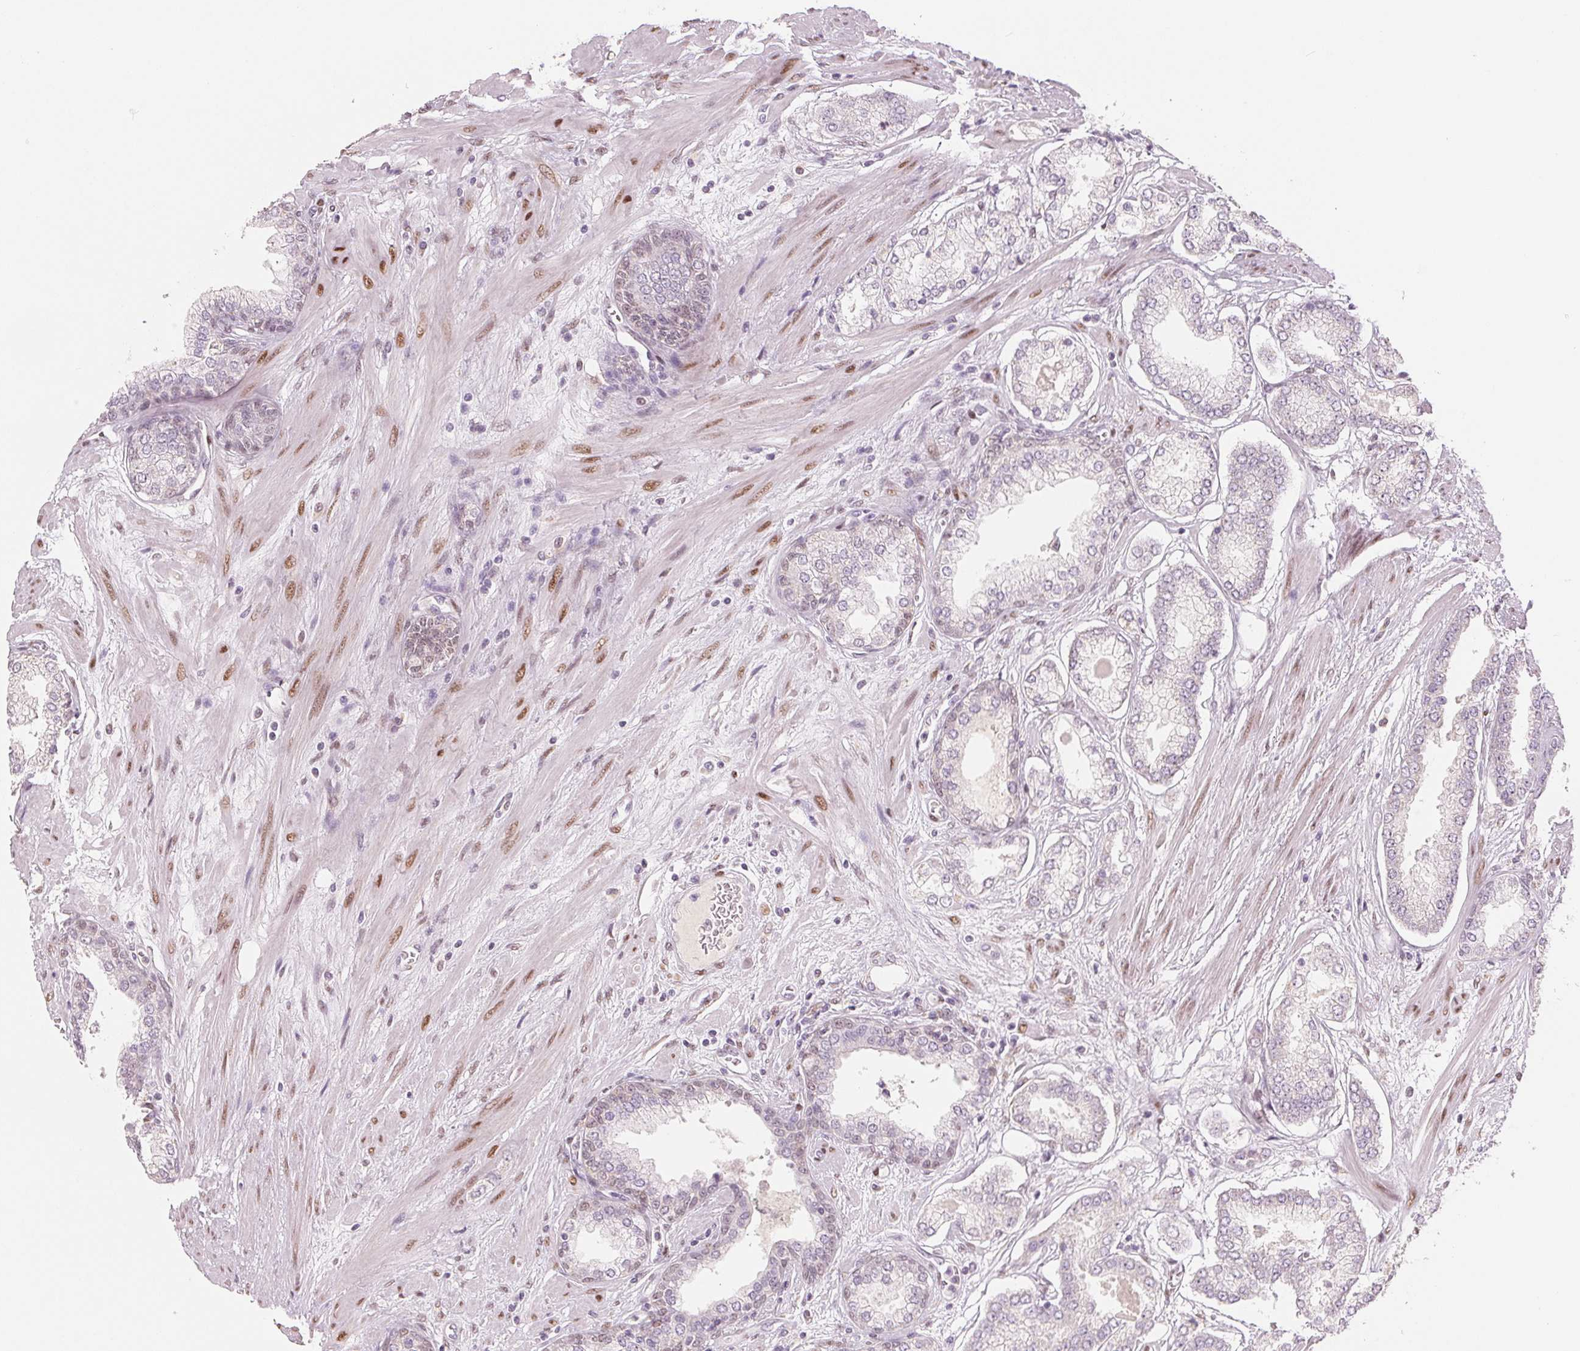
{"staining": {"intensity": "negative", "quantity": "none", "location": "none"}, "tissue": "prostate cancer", "cell_type": "Tumor cells", "image_type": "cancer", "snomed": [{"axis": "morphology", "description": "Adenocarcinoma, Low grade"}, {"axis": "topography", "description": "Prostate"}], "caption": "Immunohistochemistry micrograph of human prostate adenocarcinoma (low-grade) stained for a protein (brown), which shows no staining in tumor cells.", "gene": "SMARCD3", "patient": {"sex": "male", "age": 64}}